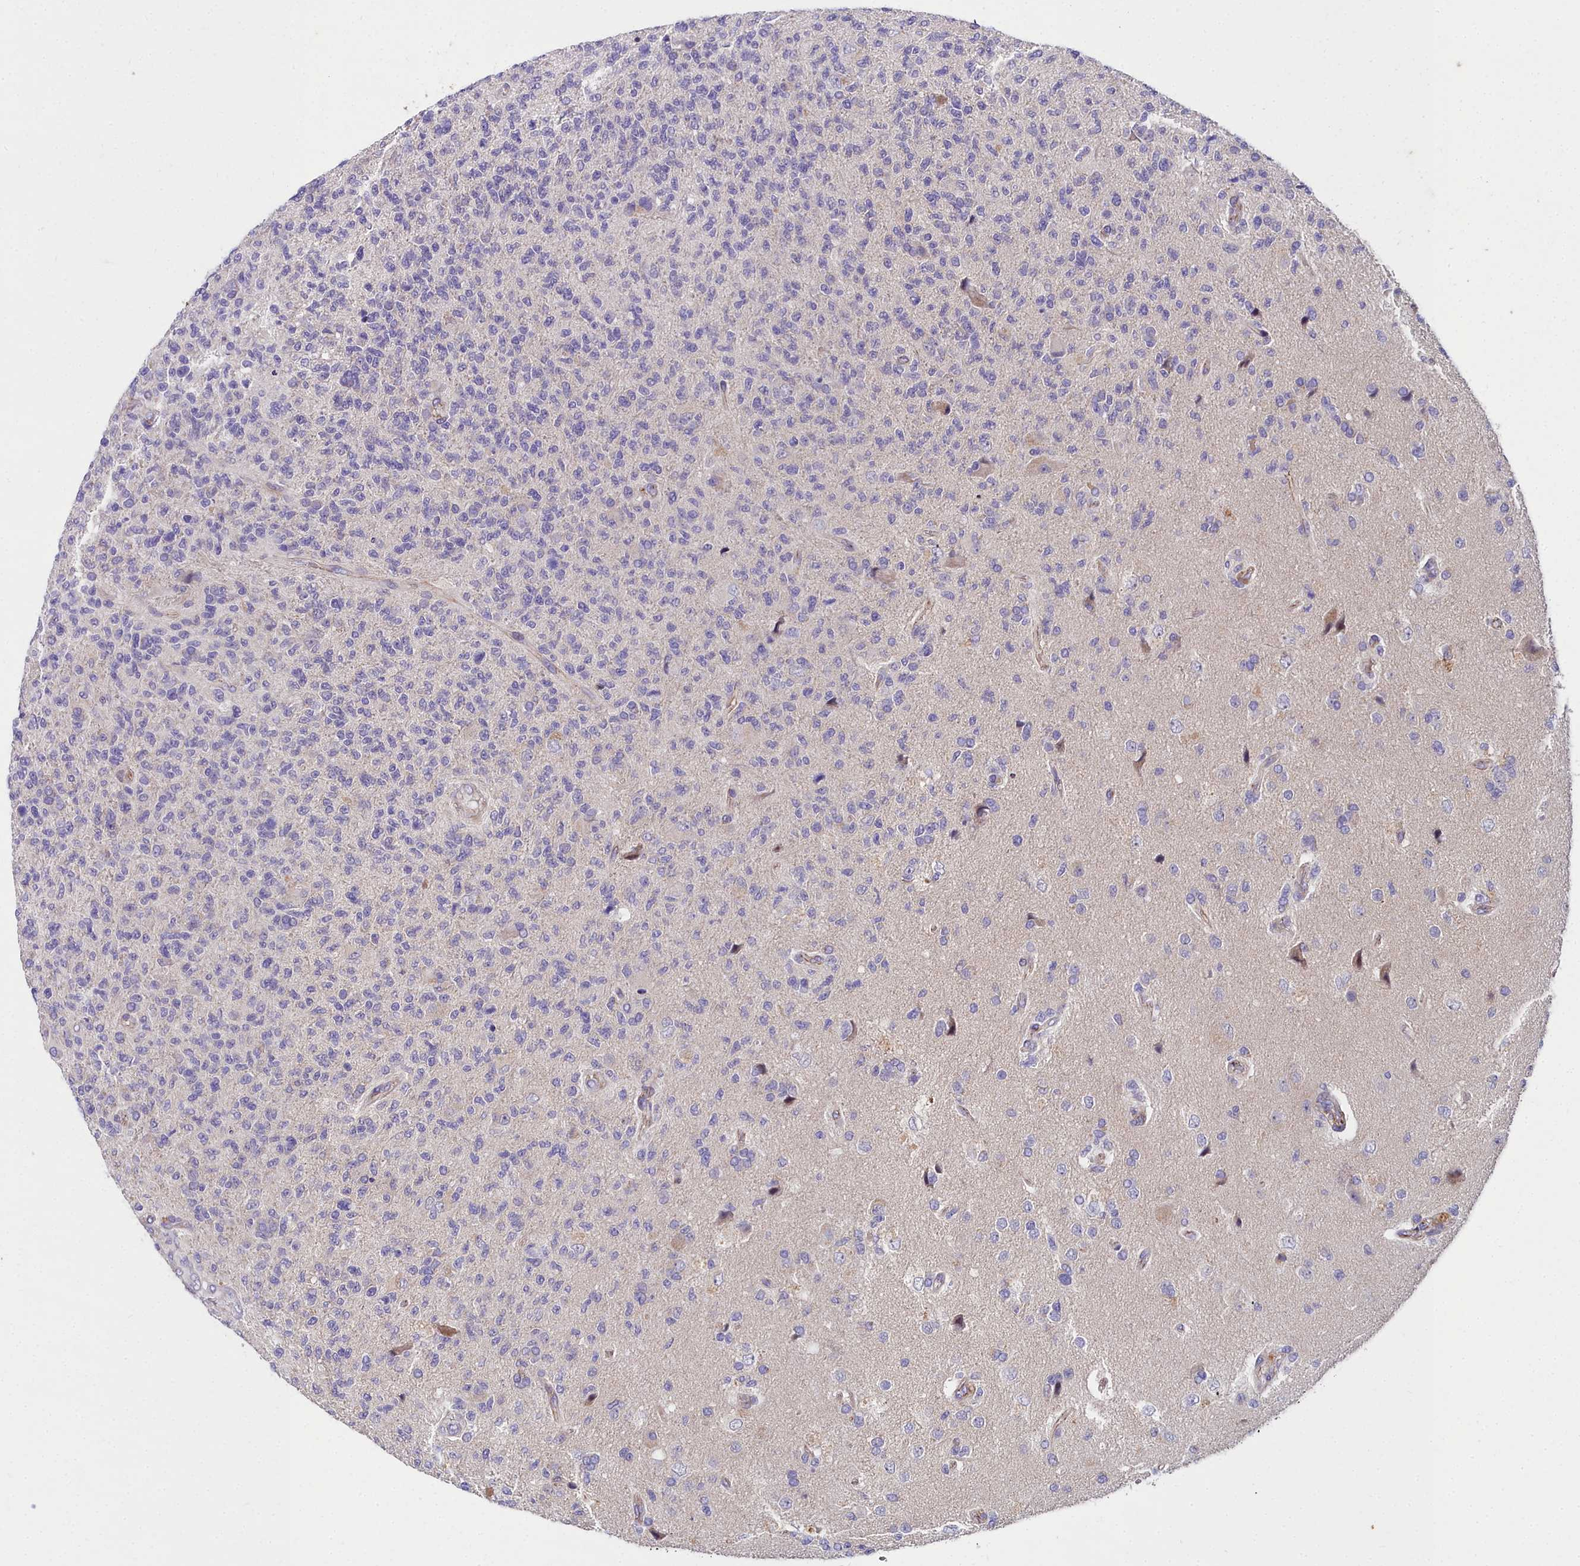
{"staining": {"intensity": "negative", "quantity": "none", "location": "none"}, "tissue": "glioma", "cell_type": "Tumor cells", "image_type": "cancer", "snomed": [{"axis": "morphology", "description": "Glioma, malignant, High grade"}, {"axis": "topography", "description": "Brain"}], "caption": "Protein analysis of glioma reveals no significant positivity in tumor cells.", "gene": "NT5M", "patient": {"sex": "male", "age": 56}}